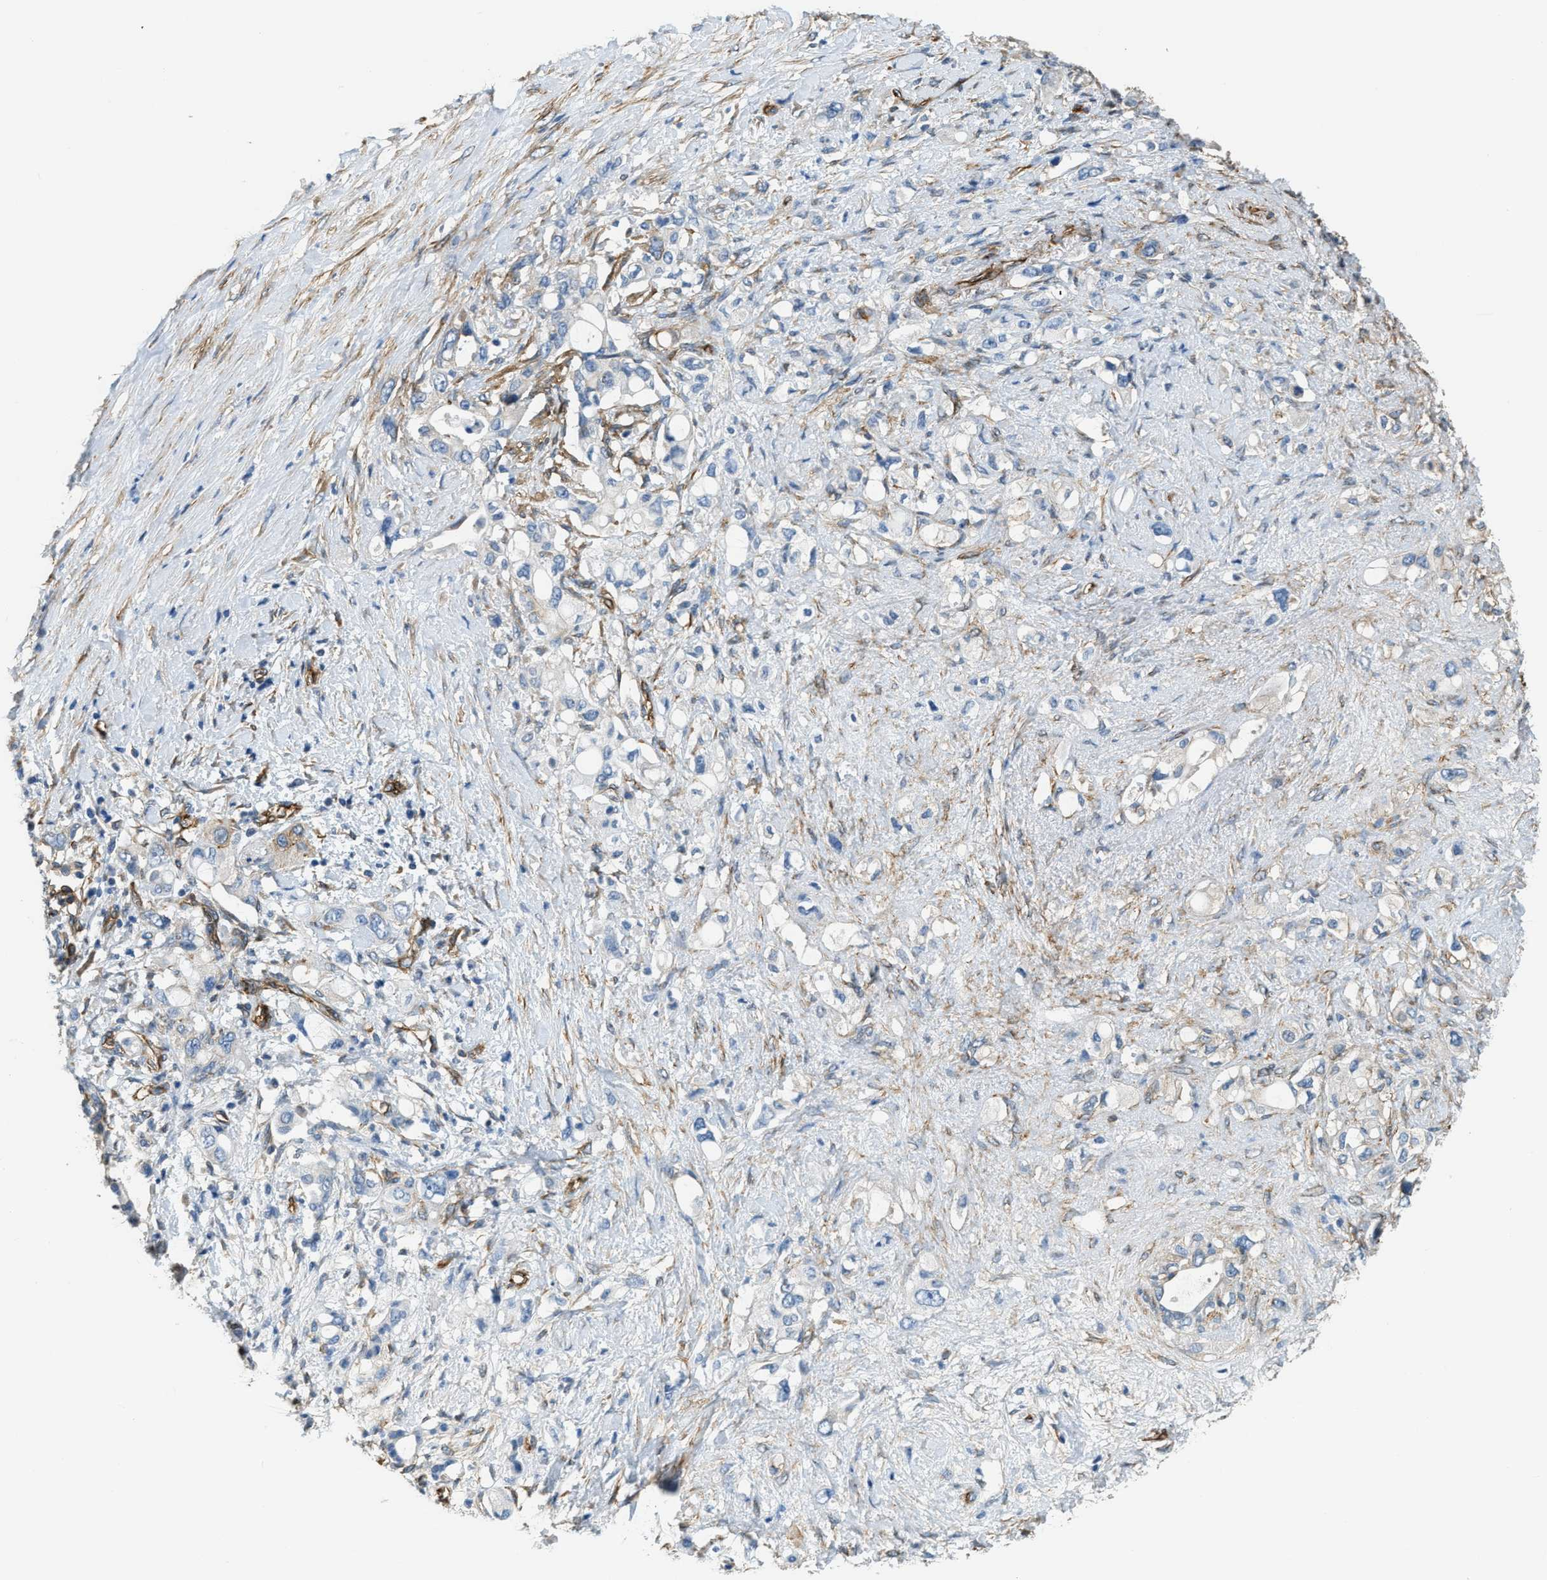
{"staining": {"intensity": "negative", "quantity": "none", "location": "none"}, "tissue": "pancreatic cancer", "cell_type": "Tumor cells", "image_type": "cancer", "snomed": [{"axis": "morphology", "description": "Adenocarcinoma, NOS"}, {"axis": "topography", "description": "Pancreas"}], "caption": "Photomicrograph shows no significant protein positivity in tumor cells of pancreatic adenocarcinoma. Nuclei are stained in blue.", "gene": "TMEM43", "patient": {"sex": "female", "age": 56}}